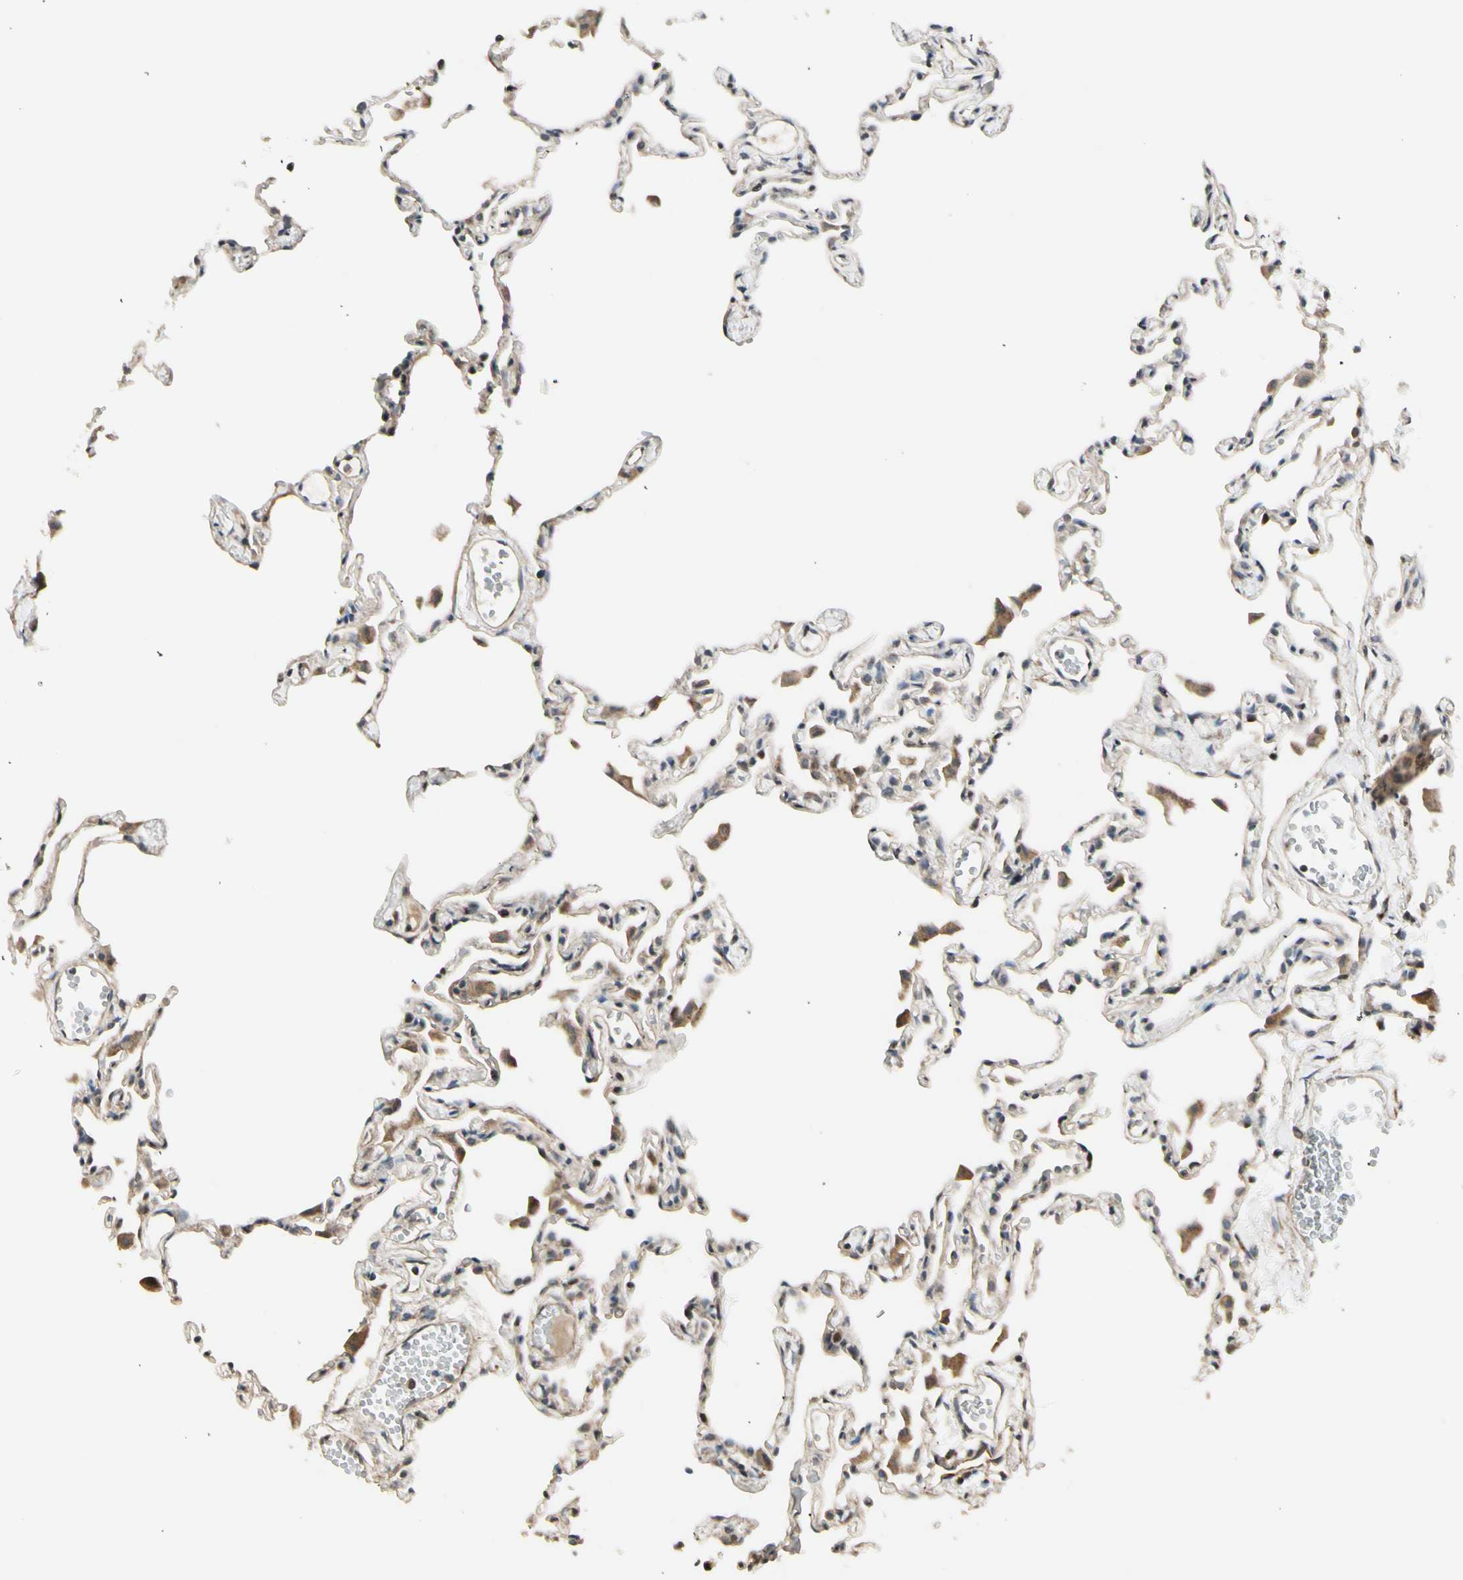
{"staining": {"intensity": "weak", "quantity": "<25%", "location": "cytoplasmic/membranous"}, "tissue": "lung", "cell_type": "Alveolar cells", "image_type": "normal", "snomed": [{"axis": "morphology", "description": "Normal tissue, NOS"}, {"axis": "topography", "description": "Lung"}], "caption": "Alveolar cells are negative for brown protein staining in unremarkable lung. (Immunohistochemistry, brightfield microscopy, high magnification).", "gene": "SVBP", "patient": {"sex": "female", "age": 49}}